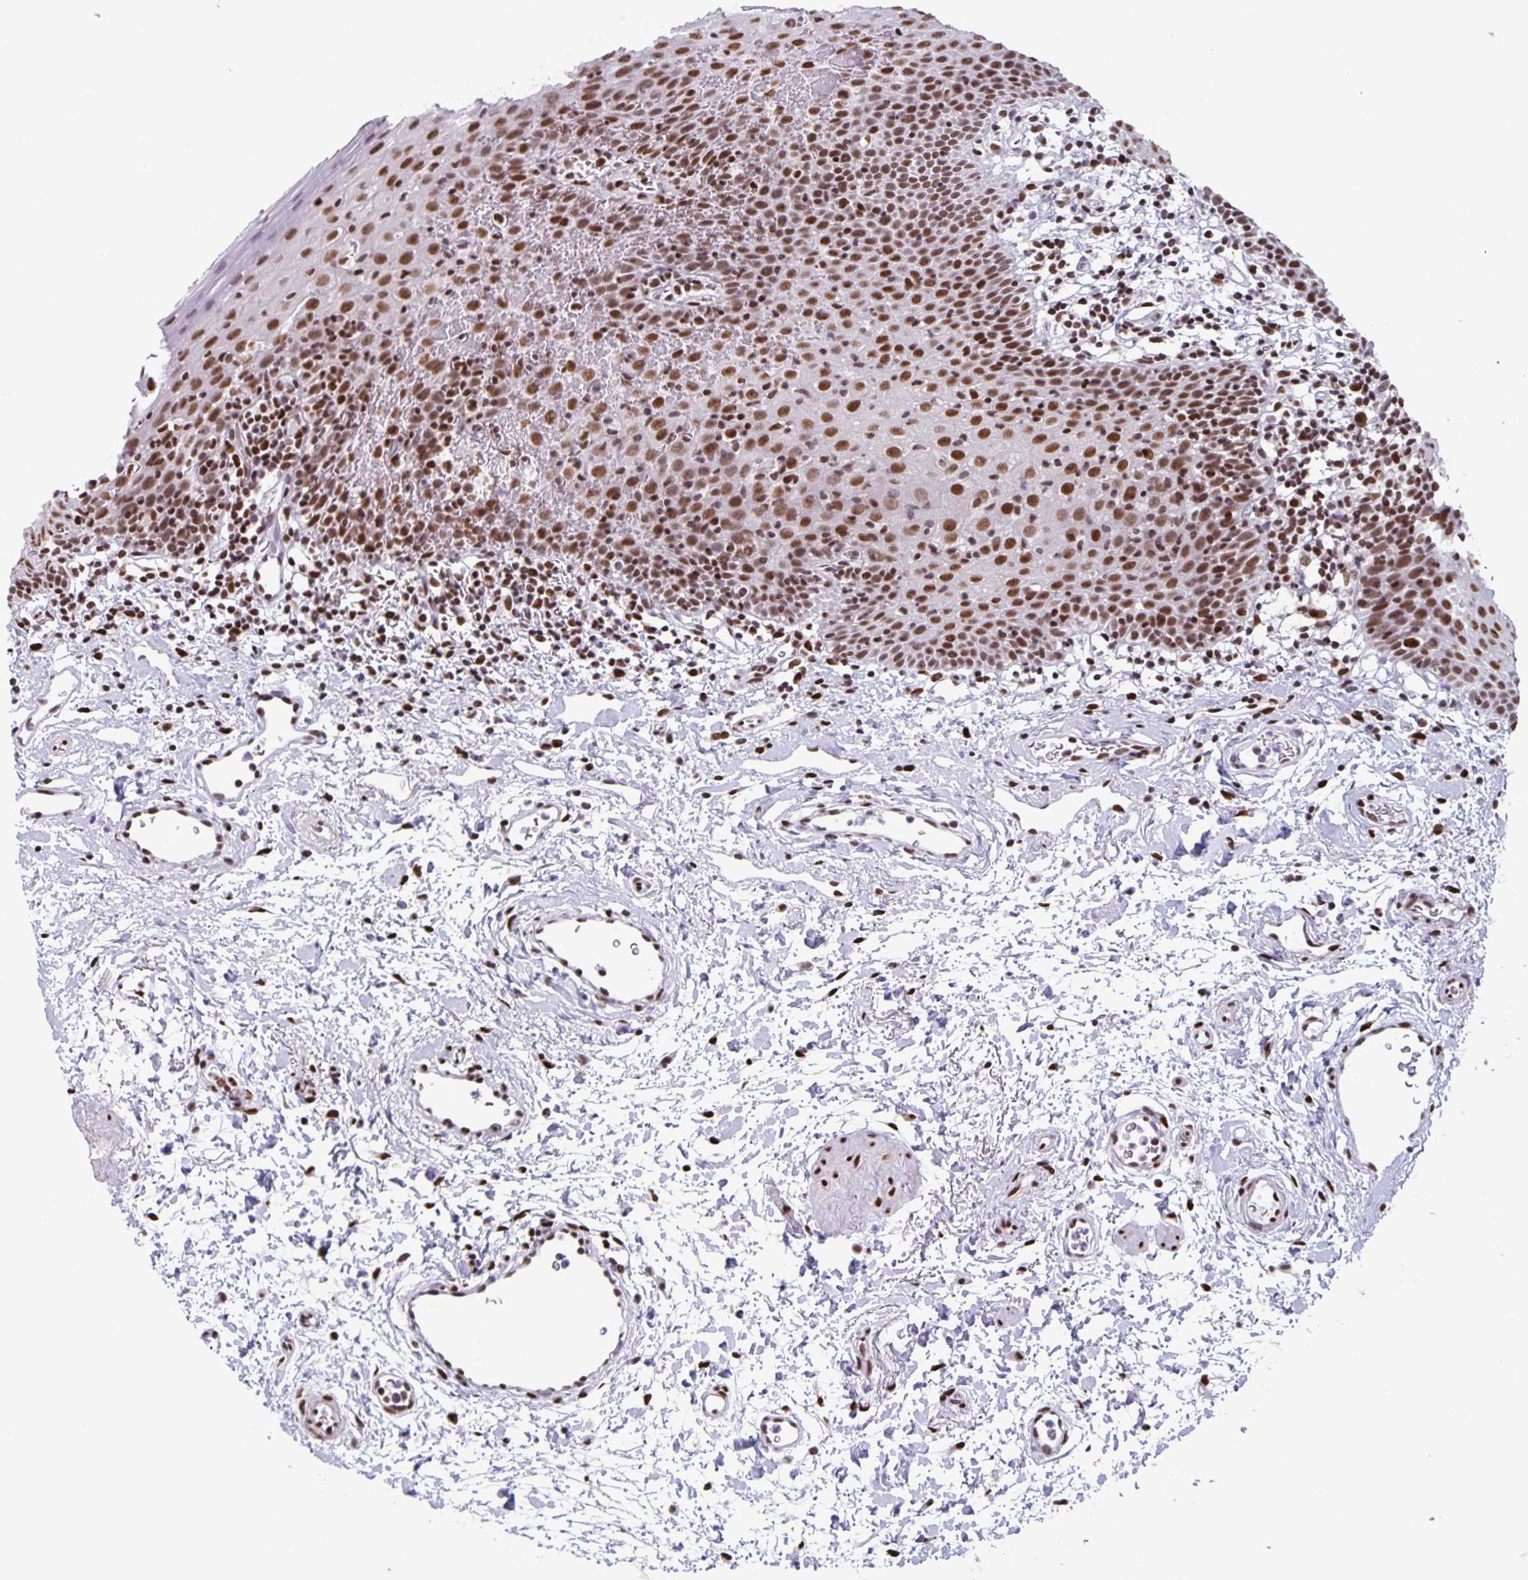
{"staining": {"intensity": "moderate", "quantity": ">75%", "location": "nuclear"}, "tissue": "oral mucosa", "cell_type": "Squamous epithelial cells", "image_type": "normal", "snomed": [{"axis": "morphology", "description": "Normal tissue, NOS"}, {"axis": "topography", "description": "Oral tissue"}], "caption": "Immunohistochemistry of unremarkable human oral mucosa exhibits medium levels of moderate nuclear expression in approximately >75% of squamous epithelial cells.", "gene": "JUND", "patient": {"sex": "male", "age": 66}}